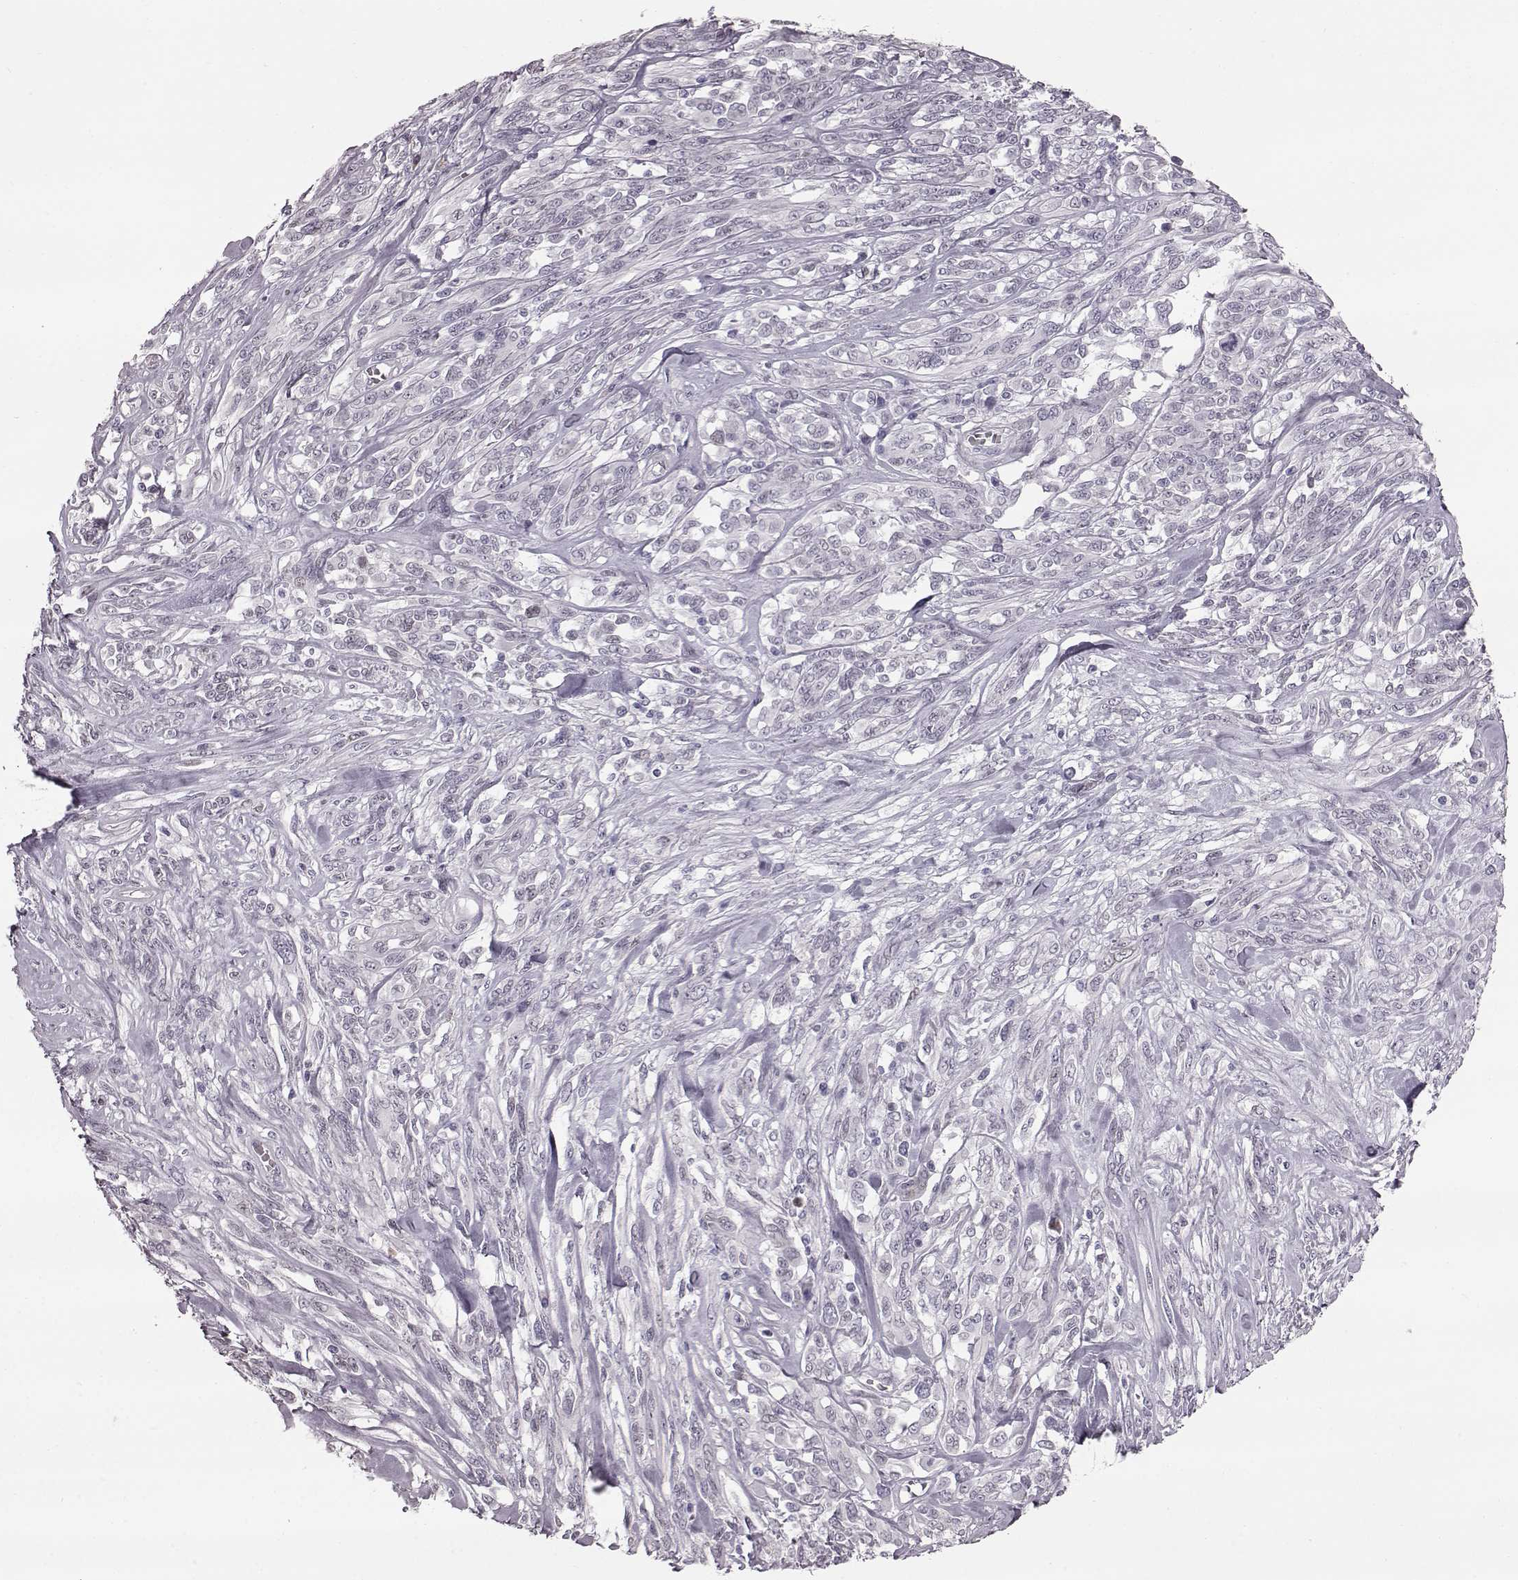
{"staining": {"intensity": "negative", "quantity": "none", "location": "none"}, "tissue": "melanoma", "cell_type": "Tumor cells", "image_type": "cancer", "snomed": [{"axis": "morphology", "description": "Malignant melanoma, NOS"}, {"axis": "topography", "description": "Skin"}], "caption": "A histopathology image of human malignant melanoma is negative for staining in tumor cells.", "gene": "TCHHL1", "patient": {"sex": "female", "age": 91}}